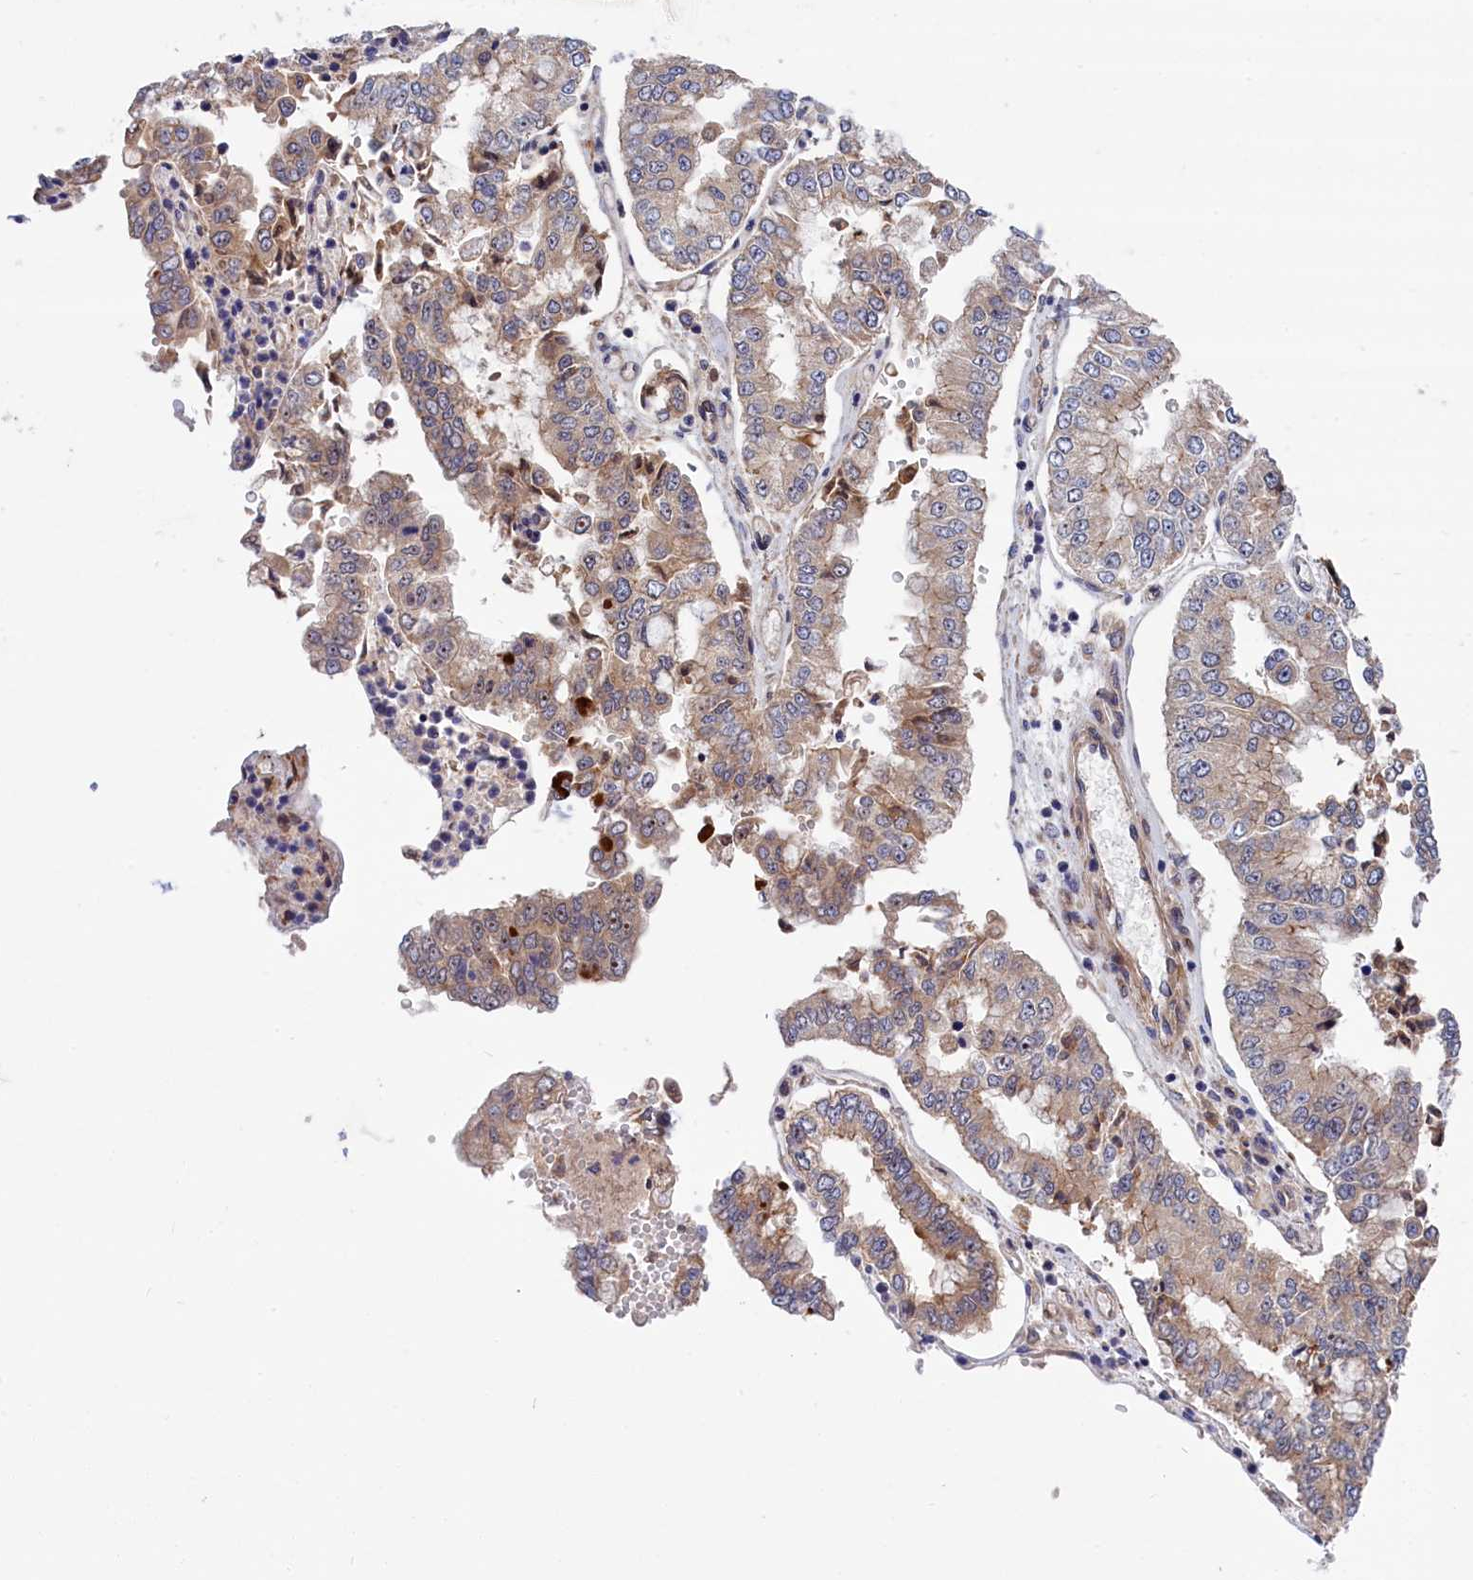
{"staining": {"intensity": "weak", "quantity": "<25%", "location": "cytoplasmic/membranous"}, "tissue": "stomach cancer", "cell_type": "Tumor cells", "image_type": "cancer", "snomed": [{"axis": "morphology", "description": "Adenocarcinoma, NOS"}, {"axis": "topography", "description": "Stomach"}], "caption": "Tumor cells are negative for protein expression in human stomach cancer (adenocarcinoma).", "gene": "CRACD", "patient": {"sex": "male", "age": 76}}